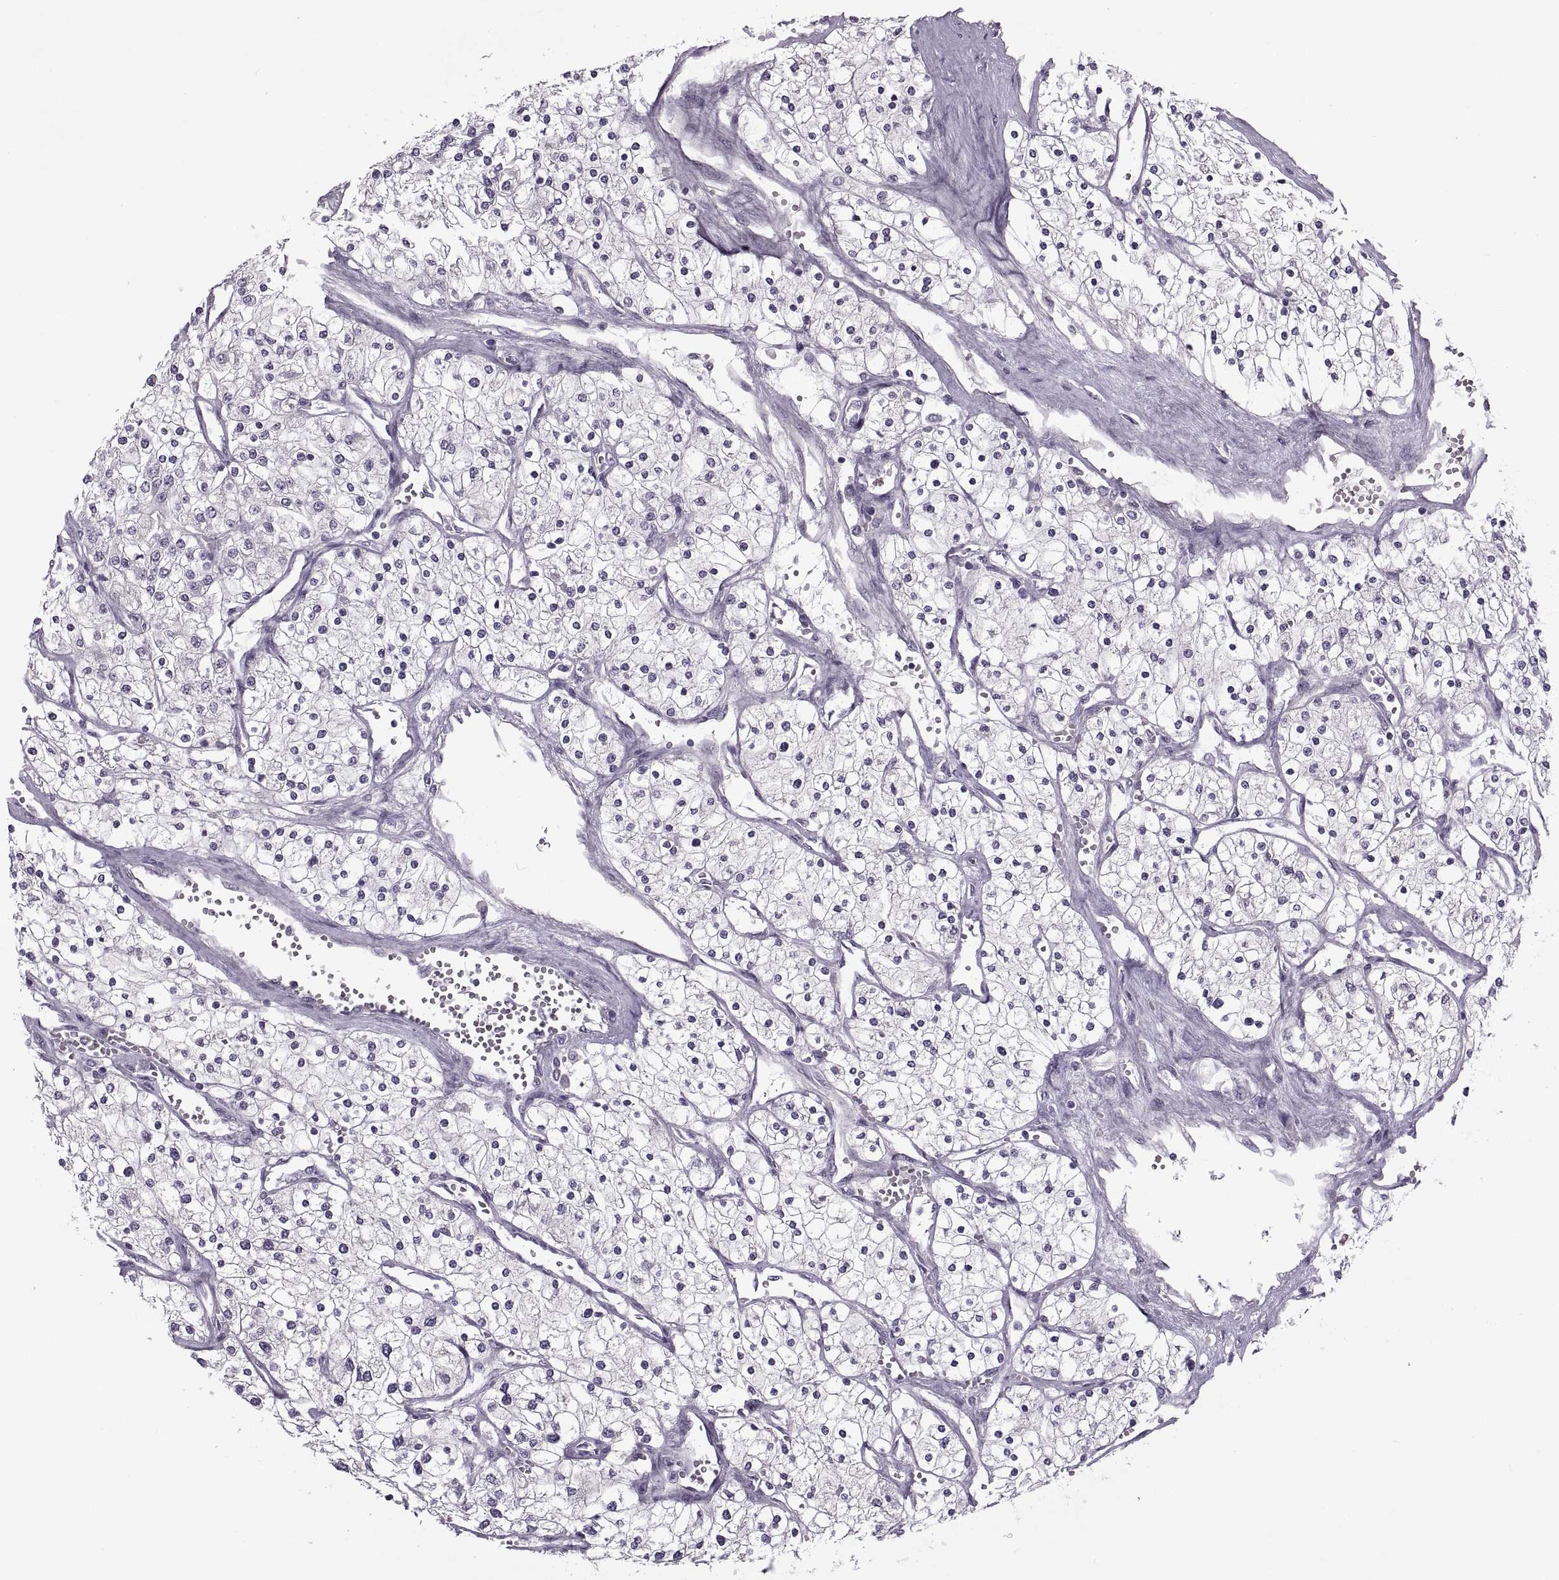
{"staining": {"intensity": "negative", "quantity": "none", "location": "none"}, "tissue": "renal cancer", "cell_type": "Tumor cells", "image_type": "cancer", "snomed": [{"axis": "morphology", "description": "Adenocarcinoma, NOS"}, {"axis": "topography", "description": "Kidney"}], "caption": "The immunohistochemistry histopathology image has no significant positivity in tumor cells of renal cancer tissue. Nuclei are stained in blue.", "gene": "RSPH6A", "patient": {"sex": "male", "age": 80}}